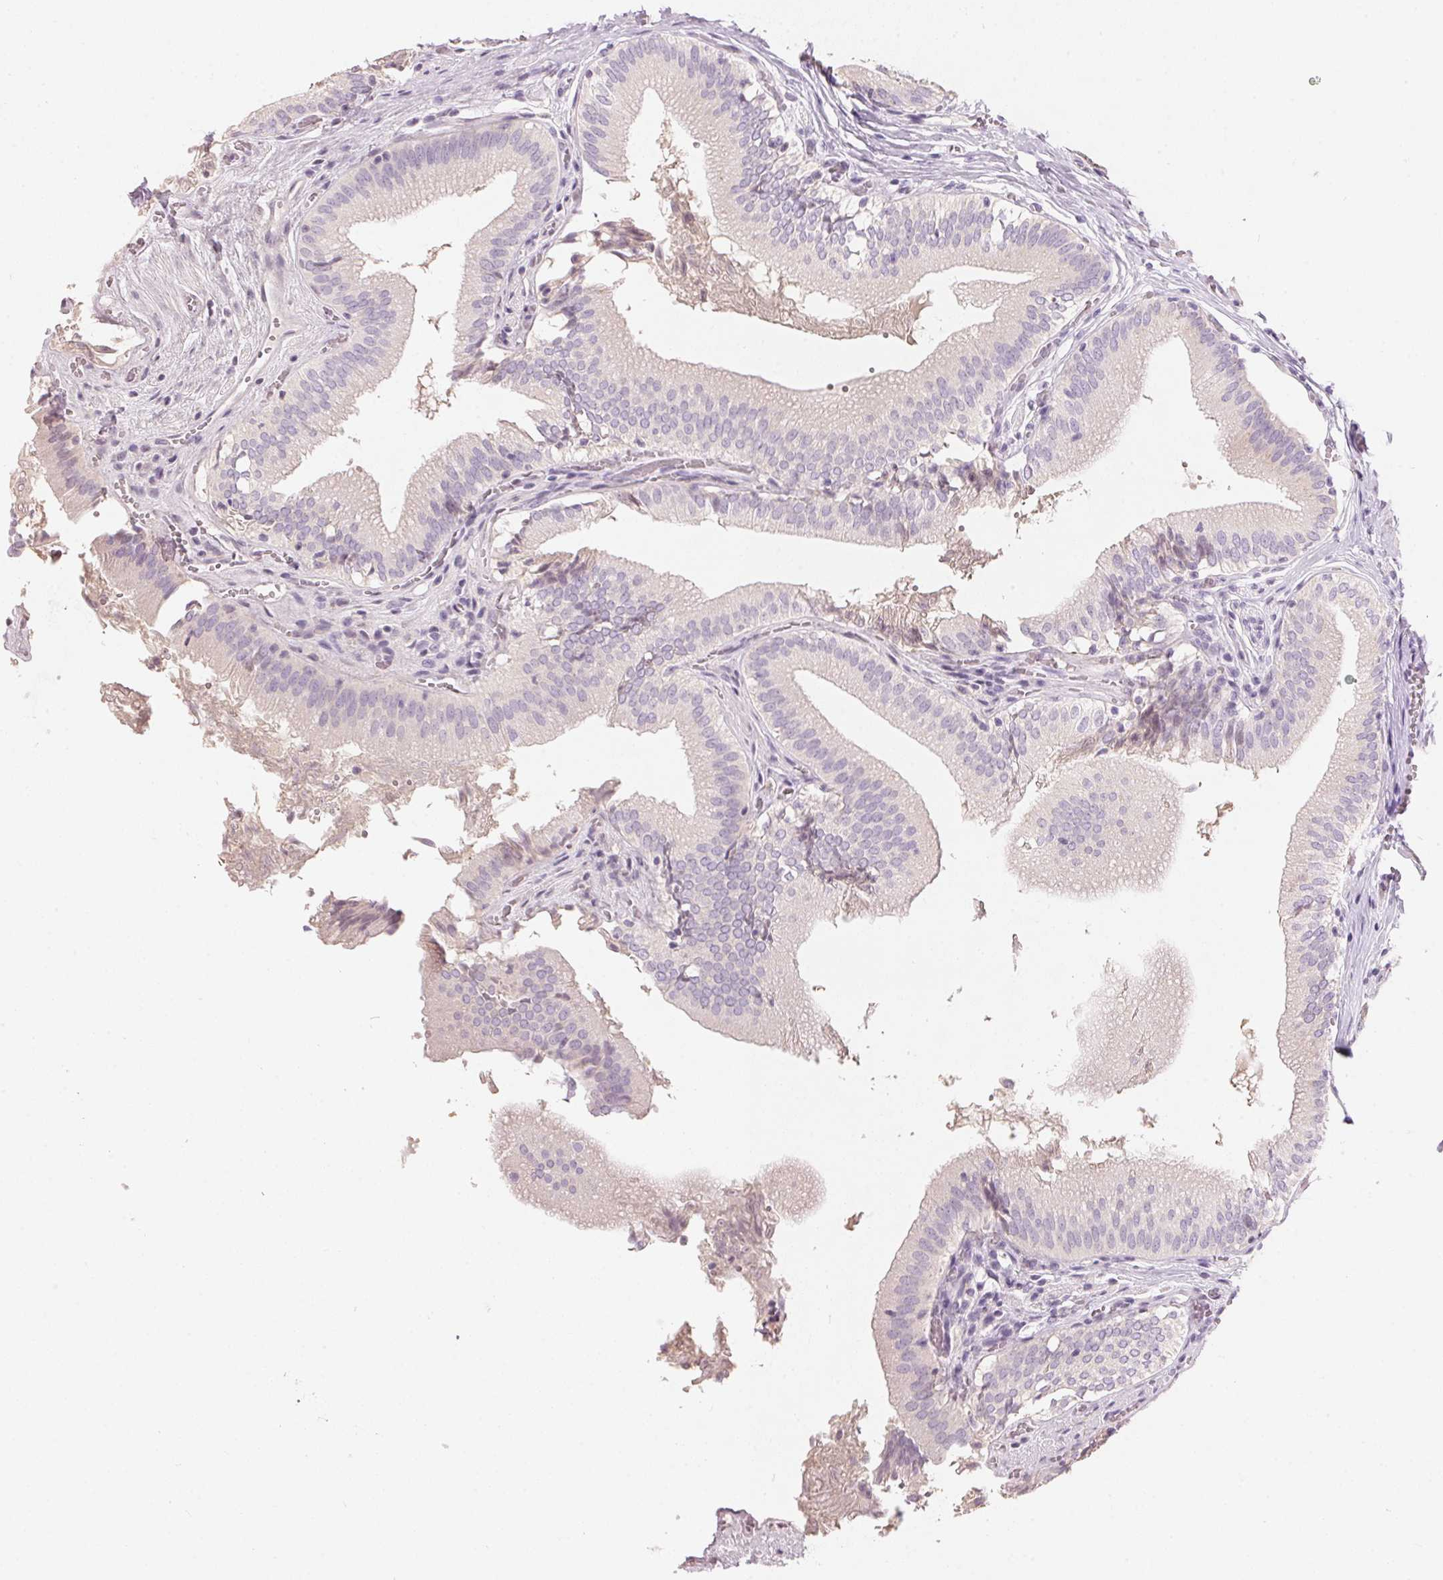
{"staining": {"intensity": "weak", "quantity": "<25%", "location": "cytoplasmic/membranous"}, "tissue": "gallbladder", "cell_type": "Glandular cells", "image_type": "normal", "snomed": [{"axis": "morphology", "description": "Normal tissue, NOS"}, {"axis": "topography", "description": "Gallbladder"}, {"axis": "topography", "description": "Peripheral nerve tissue"}], "caption": "Immunohistochemistry micrograph of unremarkable gallbladder: human gallbladder stained with DAB reveals no significant protein staining in glandular cells. (DAB immunohistochemistry visualized using brightfield microscopy, high magnification).", "gene": "DRAM2", "patient": {"sex": "male", "age": 17}}